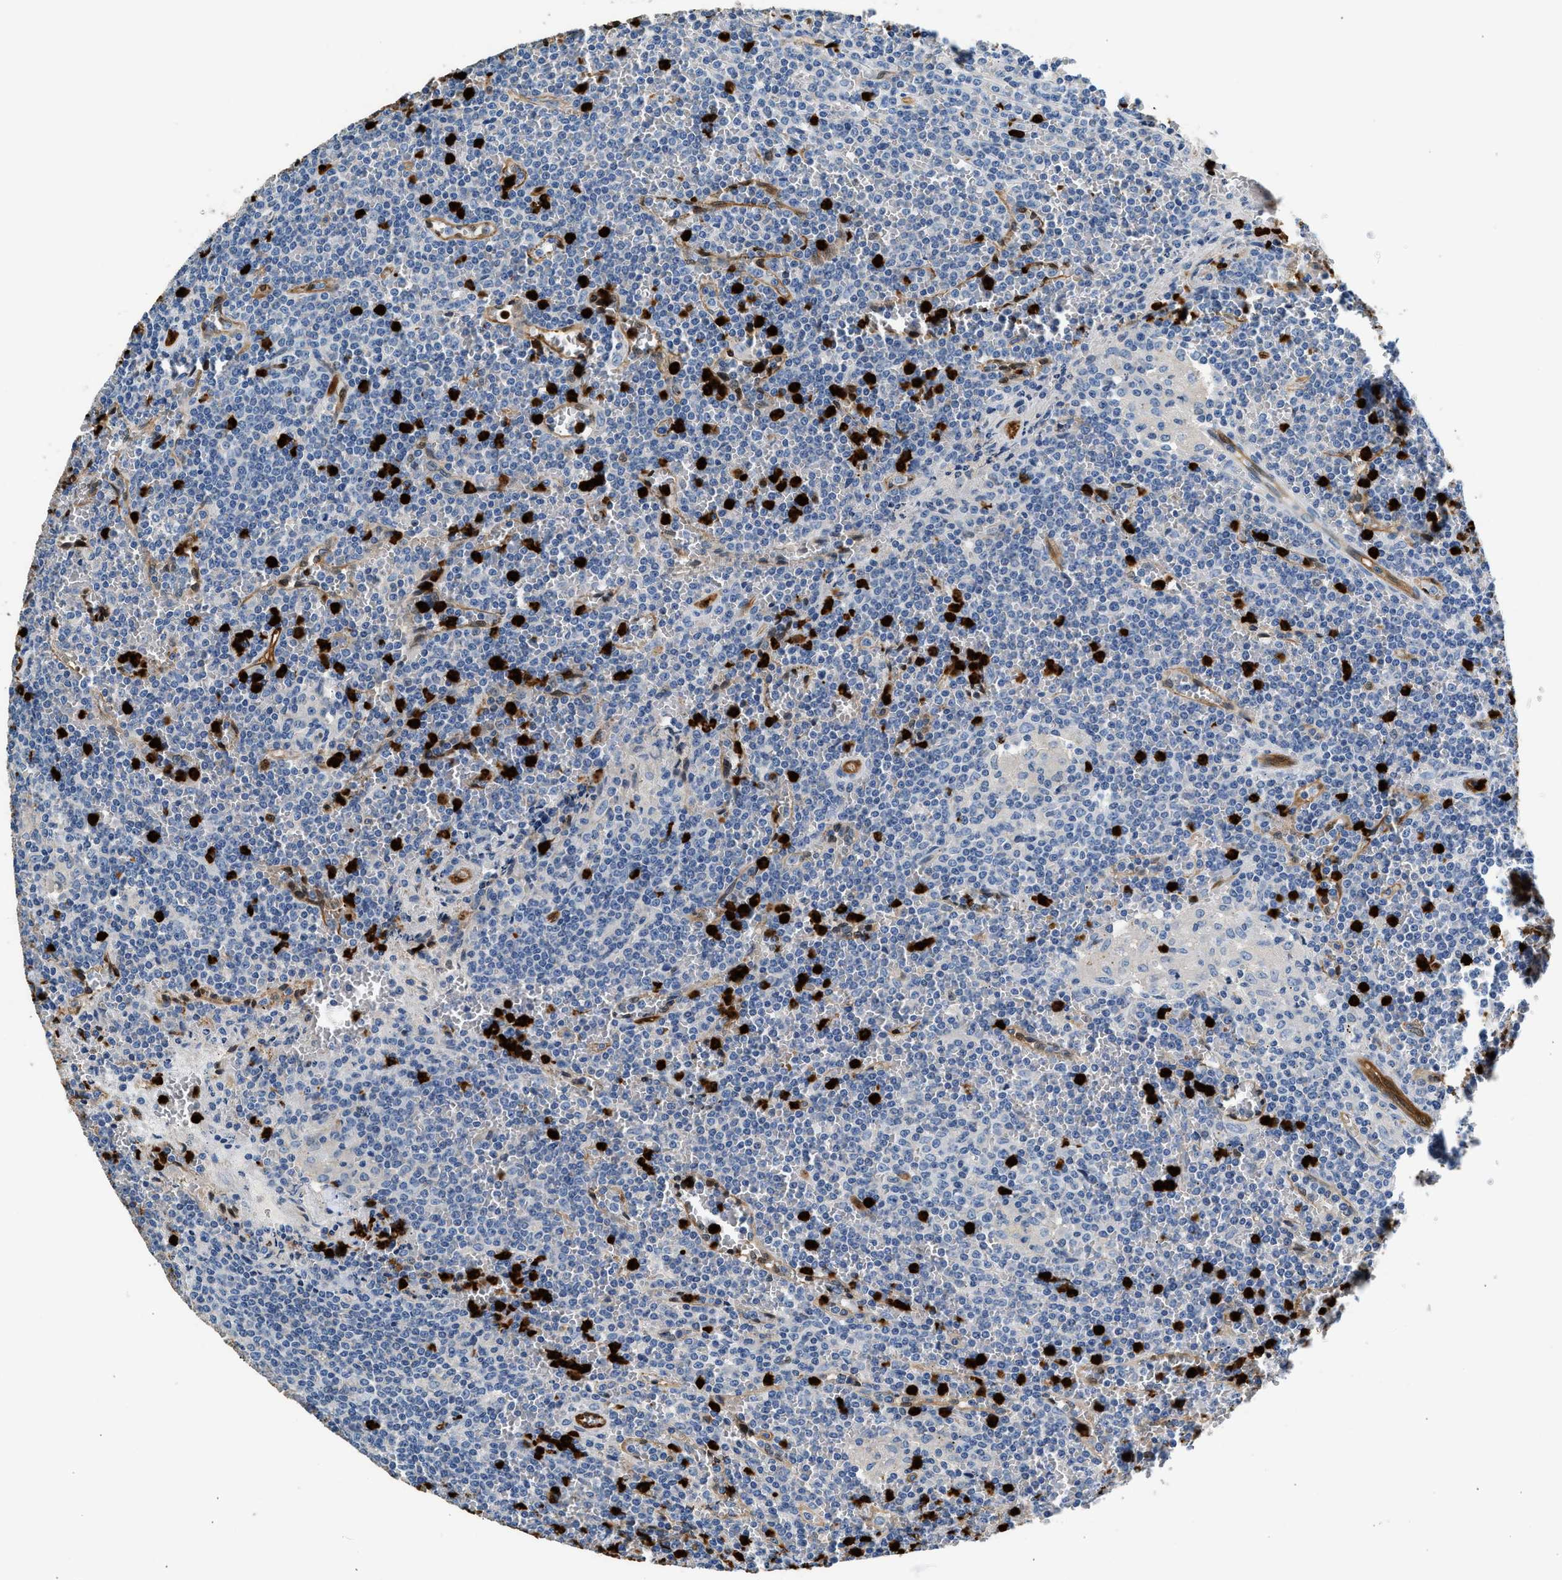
{"staining": {"intensity": "negative", "quantity": "none", "location": "none"}, "tissue": "lymphoma", "cell_type": "Tumor cells", "image_type": "cancer", "snomed": [{"axis": "morphology", "description": "Malignant lymphoma, non-Hodgkin's type, Low grade"}, {"axis": "topography", "description": "Spleen"}], "caption": "This is an IHC photomicrograph of lymphoma. There is no expression in tumor cells.", "gene": "ANXA3", "patient": {"sex": "female", "age": 19}}